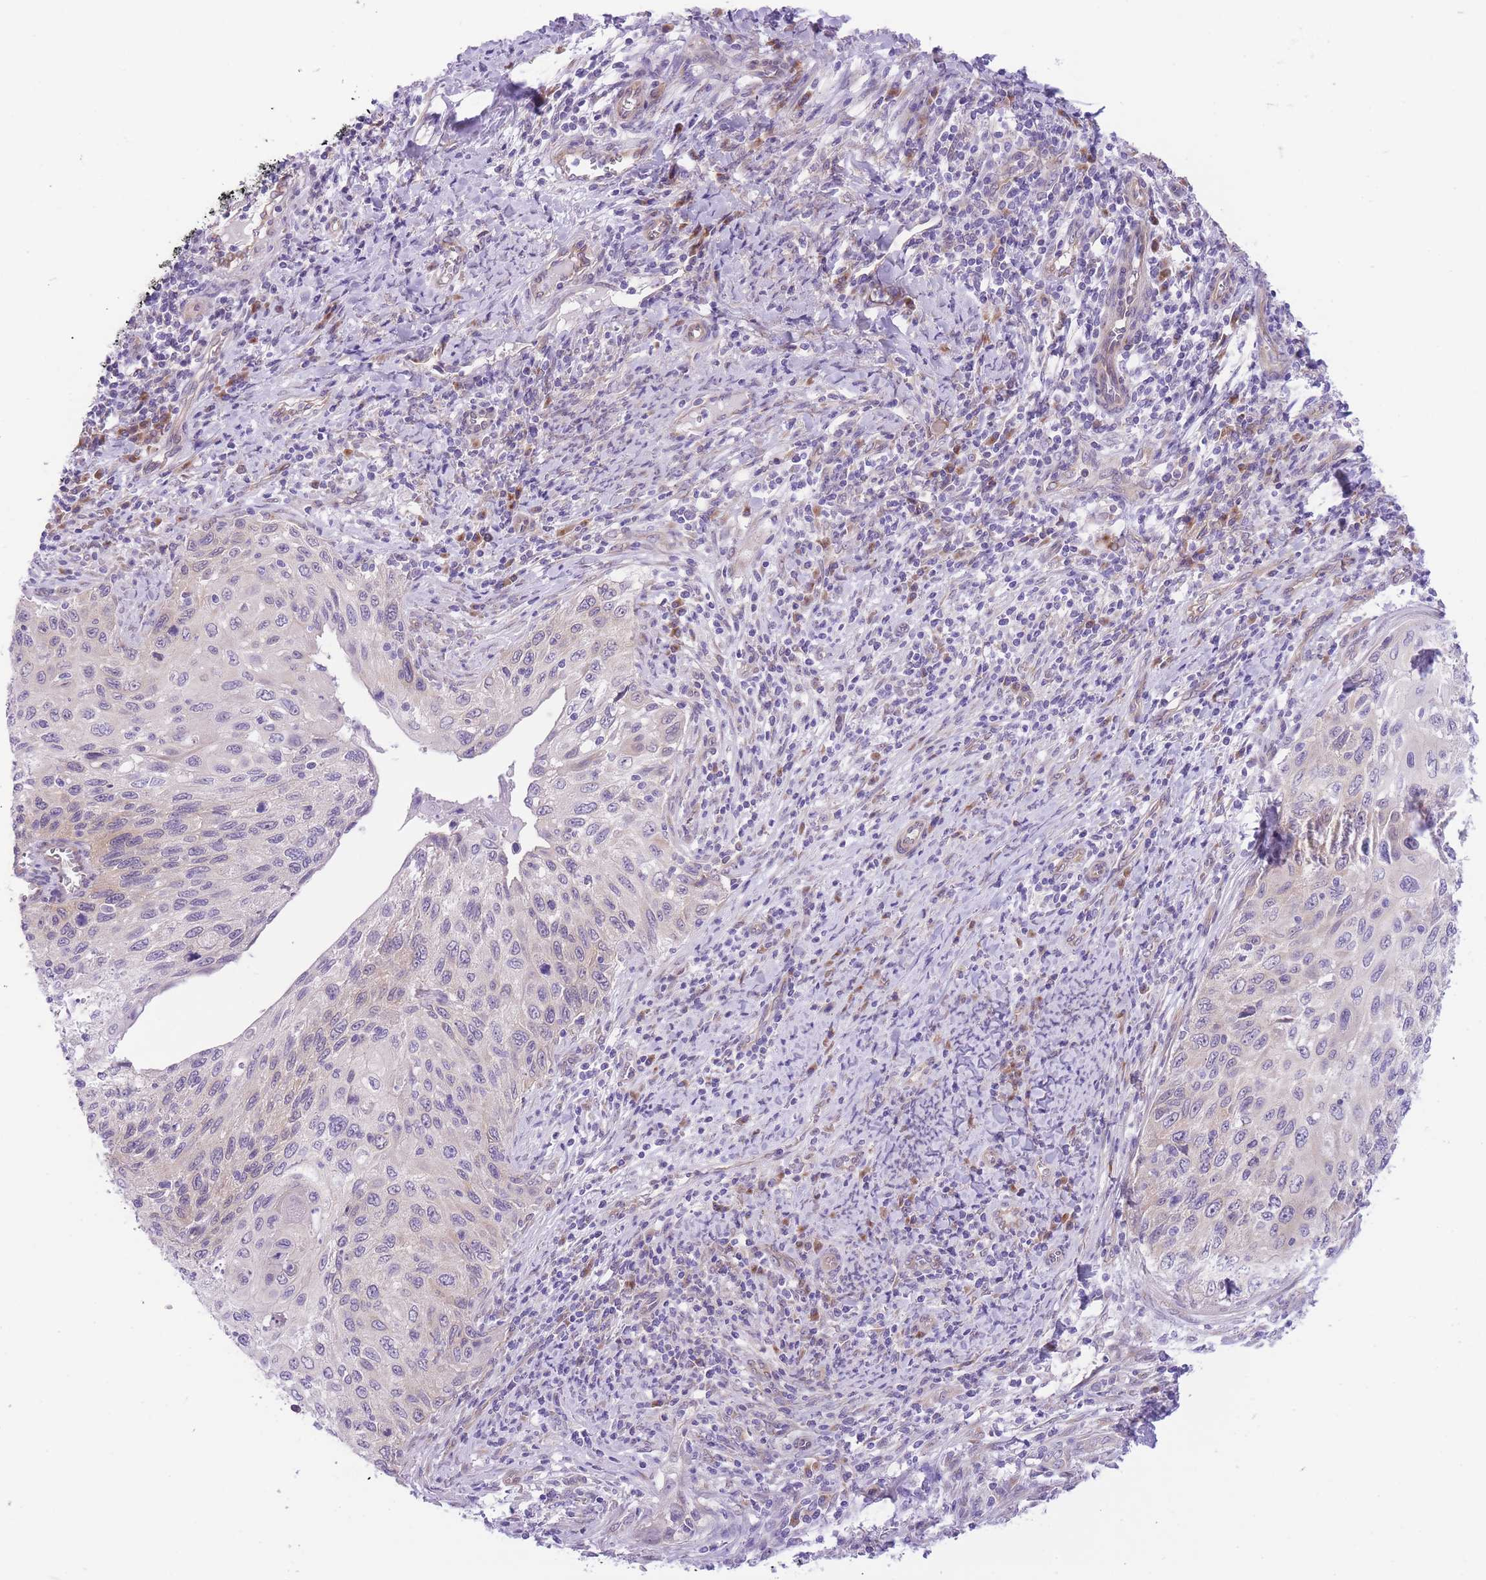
{"staining": {"intensity": "negative", "quantity": "none", "location": "none"}, "tissue": "cervical cancer", "cell_type": "Tumor cells", "image_type": "cancer", "snomed": [{"axis": "morphology", "description": "Squamous cell carcinoma, NOS"}, {"axis": "topography", "description": "Cervix"}], "caption": "There is no significant expression in tumor cells of squamous cell carcinoma (cervical).", "gene": "WWOX", "patient": {"sex": "female", "age": 70}}